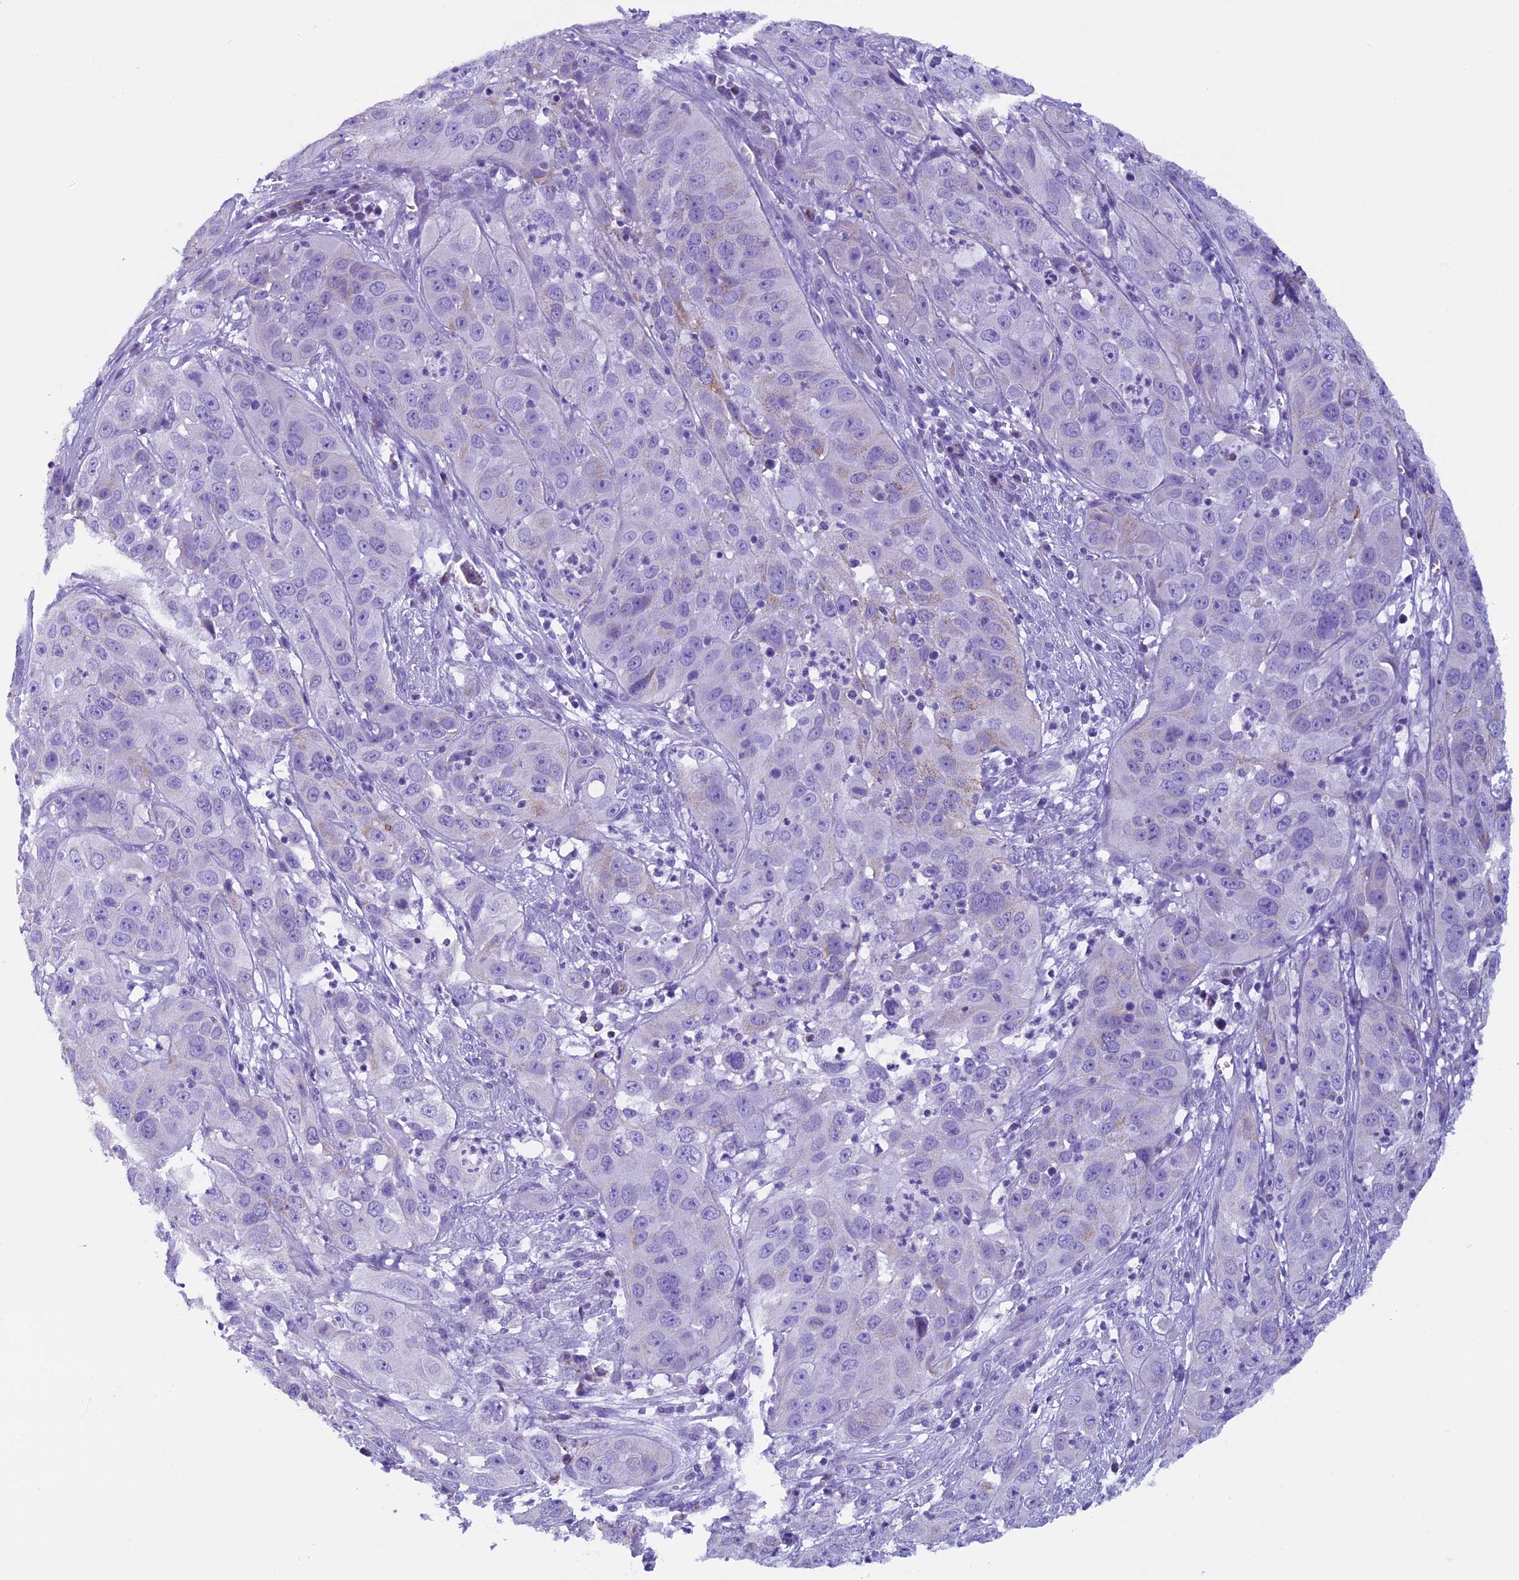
{"staining": {"intensity": "negative", "quantity": "none", "location": "none"}, "tissue": "cervical cancer", "cell_type": "Tumor cells", "image_type": "cancer", "snomed": [{"axis": "morphology", "description": "Squamous cell carcinoma, NOS"}, {"axis": "topography", "description": "Cervix"}], "caption": "Tumor cells are negative for brown protein staining in cervical squamous cell carcinoma.", "gene": "ZNF563", "patient": {"sex": "female", "age": 32}}